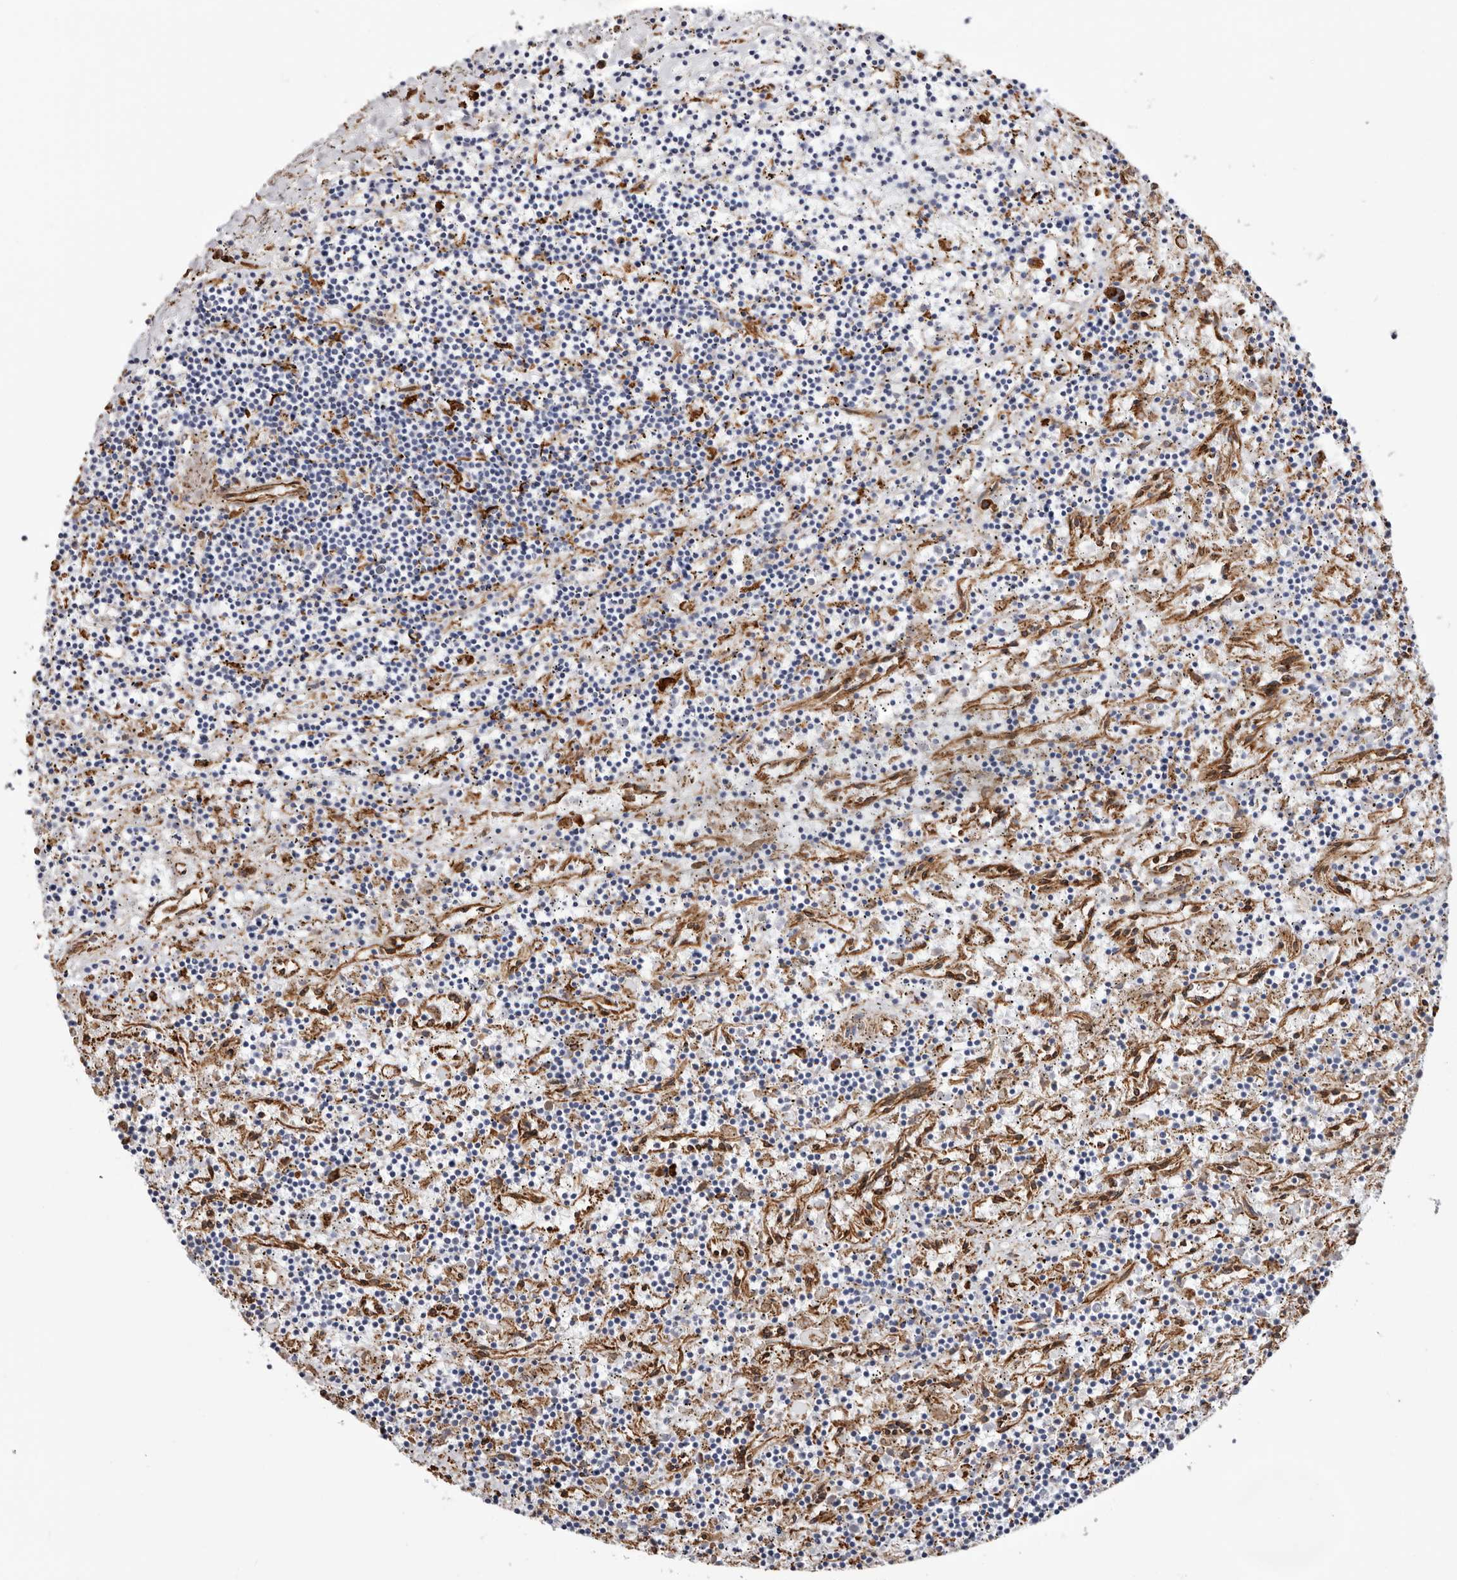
{"staining": {"intensity": "negative", "quantity": "none", "location": "none"}, "tissue": "lymphoma", "cell_type": "Tumor cells", "image_type": "cancer", "snomed": [{"axis": "morphology", "description": "Malignant lymphoma, non-Hodgkin's type, Low grade"}, {"axis": "topography", "description": "Spleen"}], "caption": "Human malignant lymphoma, non-Hodgkin's type (low-grade) stained for a protein using IHC demonstrates no expression in tumor cells.", "gene": "SEMA3E", "patient": {"sex": "male", "age": 76}}